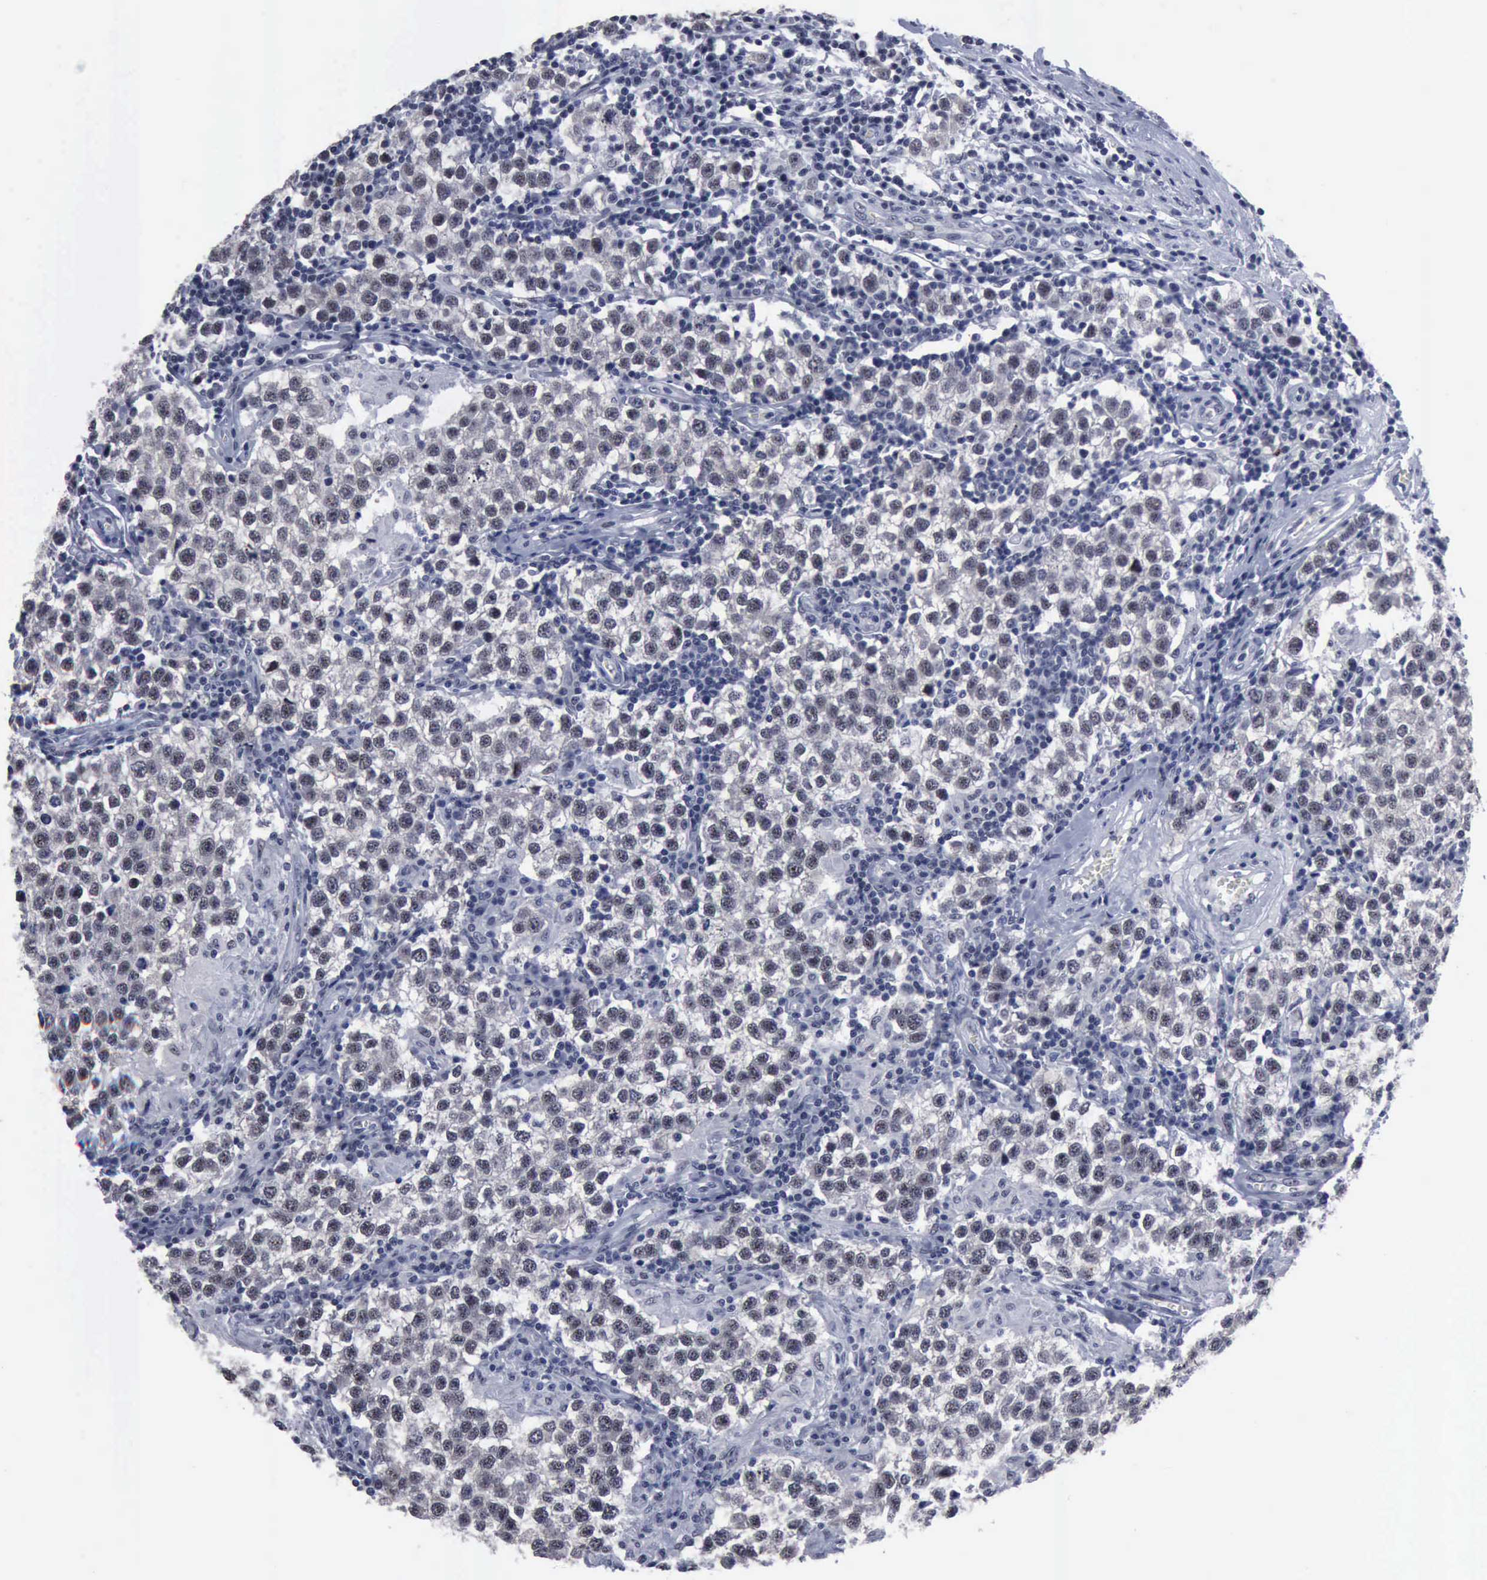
{"staining": {"intensity": "negative", "quantity": "none", "location": "none"}, "tissue": "testis cancer", "cell_type": "Tumor cells", "image_type": "cancer", "snomed": [{"axis": "morphology", "description": "Seminoma, NOS"}, {"axis": "topography", "description": "Testis"}], "caption": "Human testis seminoma stained for a protein using immunohistochemistry (IHC) reveals no staining in tumor cells.", "gene": "BRD1", "patient": {"sex": "male", "age": 36}}